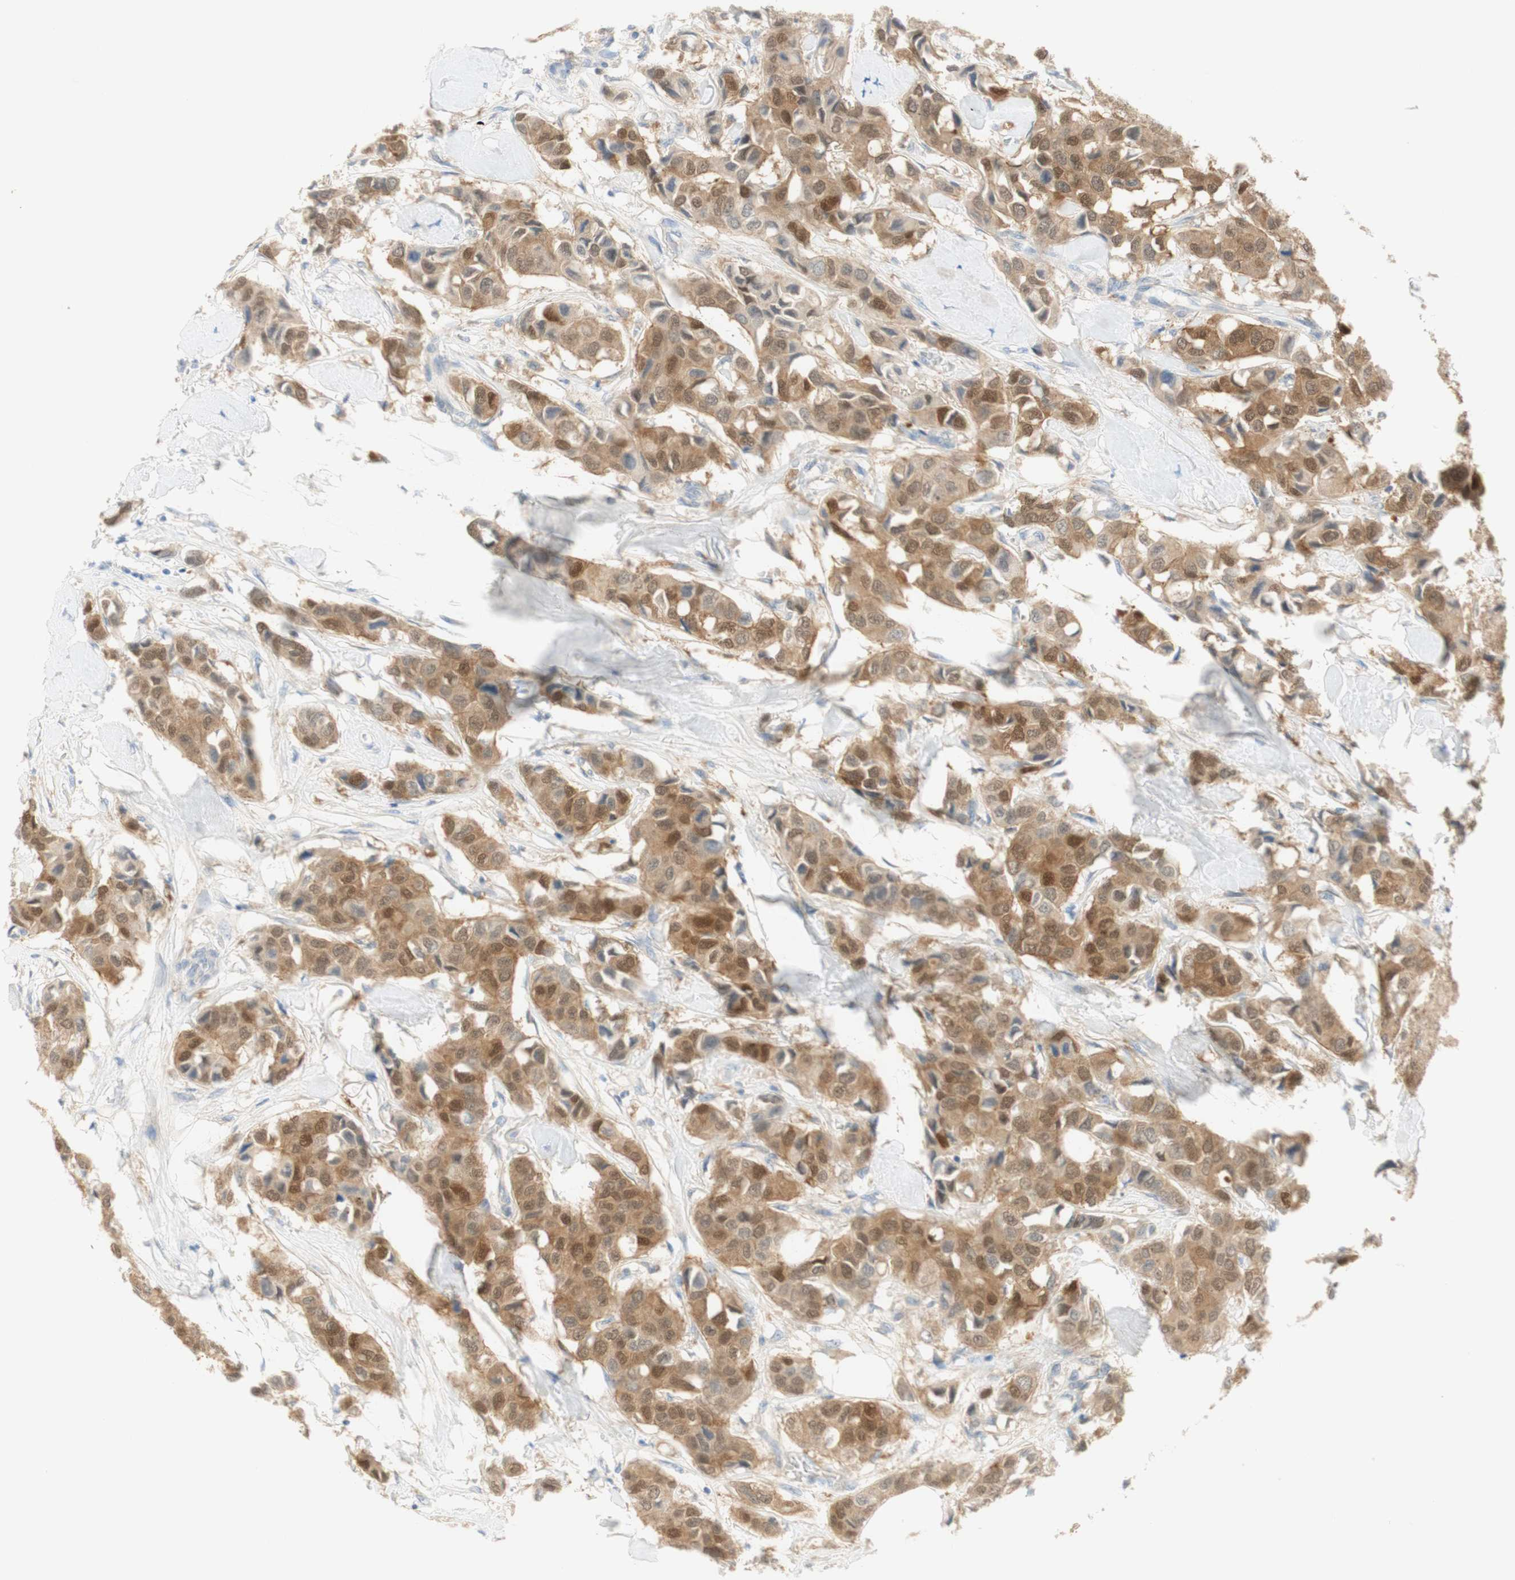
{"staining": {"intensity": "moderate", "quantity": ">75%", "location": "cytoplasmic/membranous,nuclear"}, "tissue": "breast cancer", "cell_type": "Tumor cells", "image_type": "cancer", "snomed": [{"axis": "morphology", "description": "Duct carcinoma"}, {"axis": "topography", "description": "Breast"}], "caption": "DAB immunohistochemical staining of breast infiltrating ductal carcinoma displays moderate cytoplasmic/membranous and nuclear protein positivity in about >75% of tumor cells. (Brightfield microscopy of DAB IHC at high magnification).", "gene": "SELENBP1", "patient": {"sex": "female", "age": 80}}